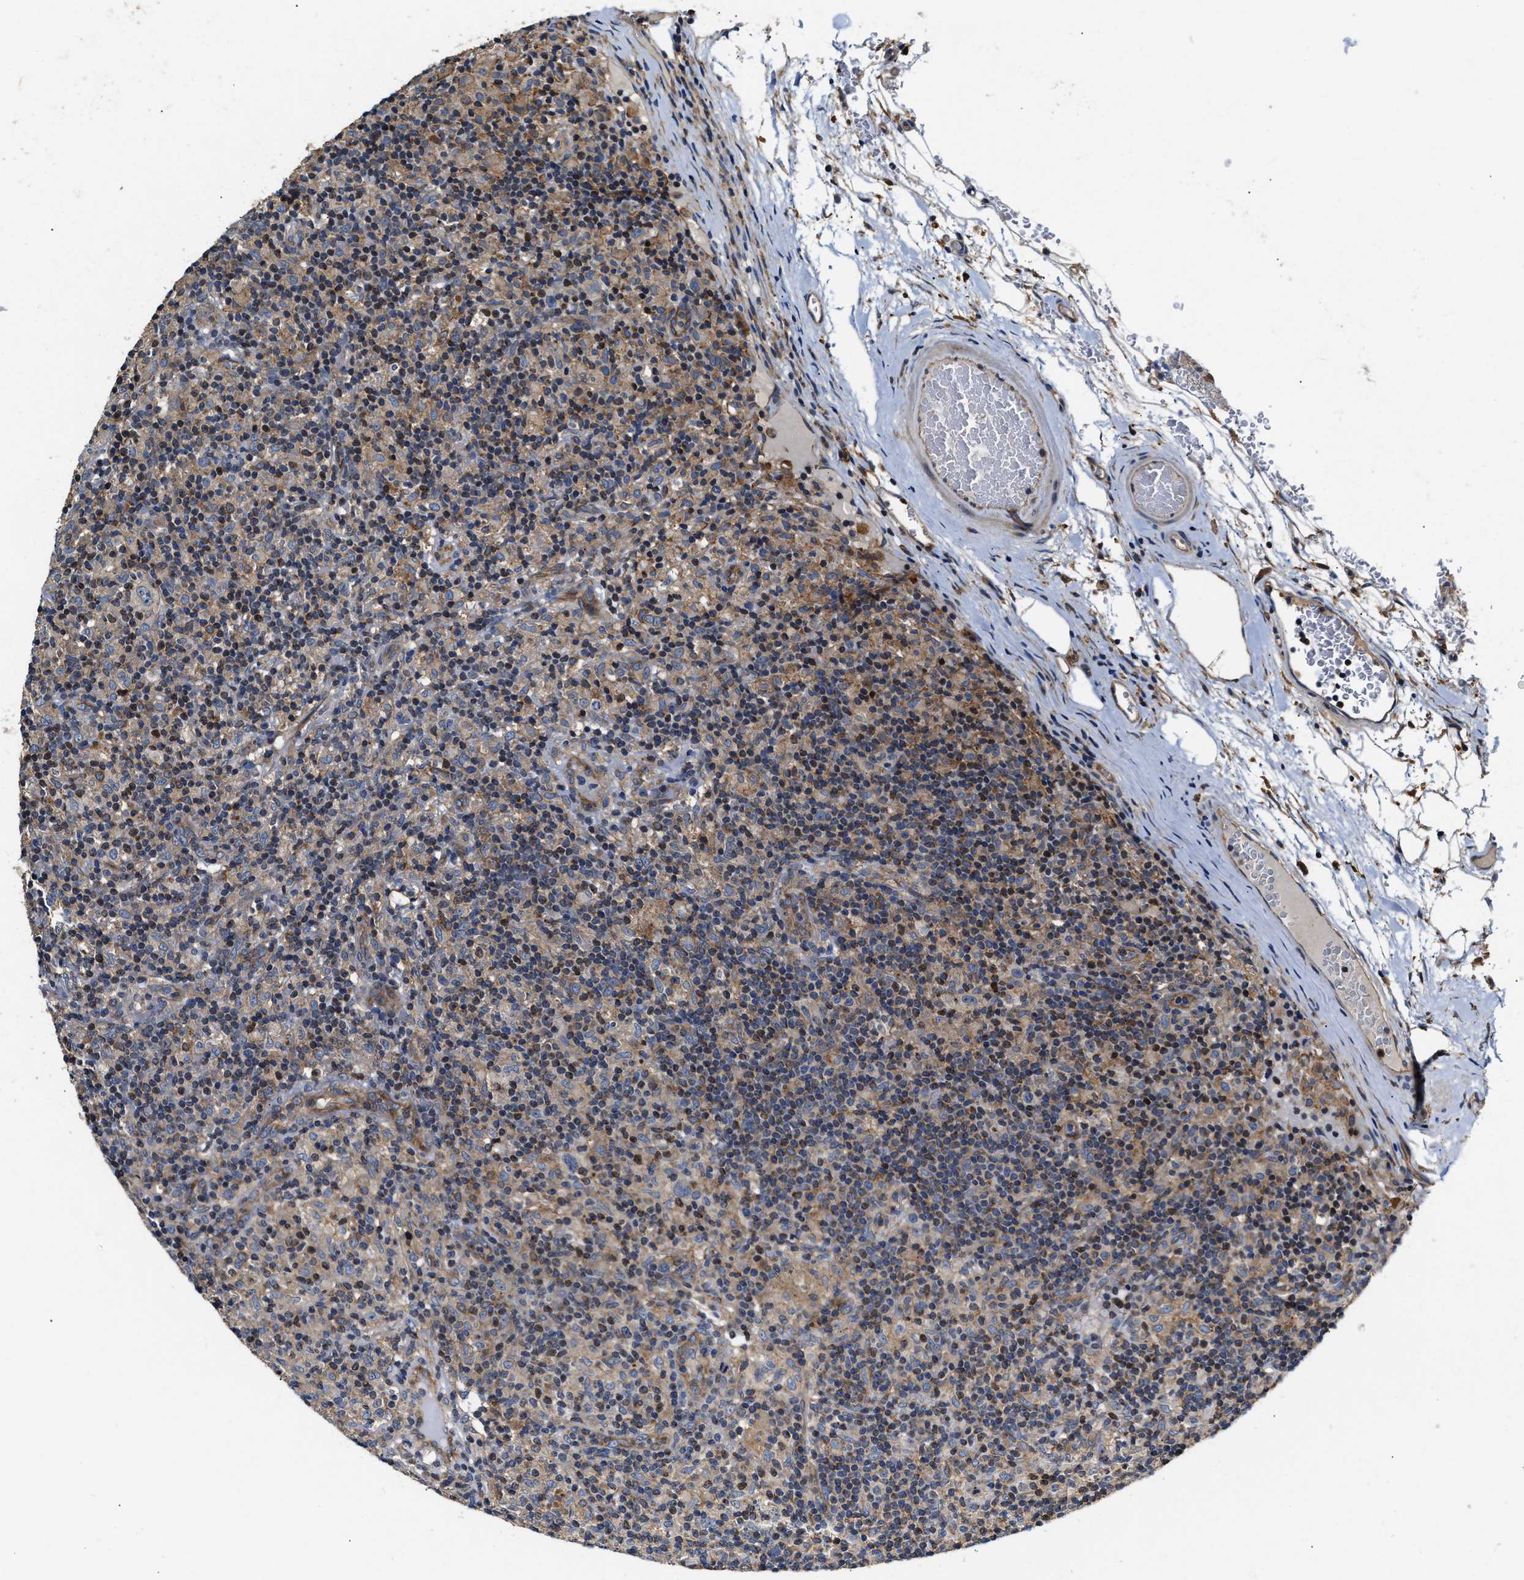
{"staining": {"intensity": "negative", "quantity": "none", "location": "none"}, "tissue": "lymphoma", "cell_type": "Tumor cells", "image_type": "cancer", "snomed": [{"axis": "morphology", "description": "Hodgkin's disease, NOS"}, {"axis": "topography", "description": "Lymph node"}], "caption": "DAB immunohistochemical staining of human lymphoma reveals no significant staining in tumor cells. Nuclei are stained in blue.", "gene": "TEX2", "patient": {"sex": "male", "age": 70}}